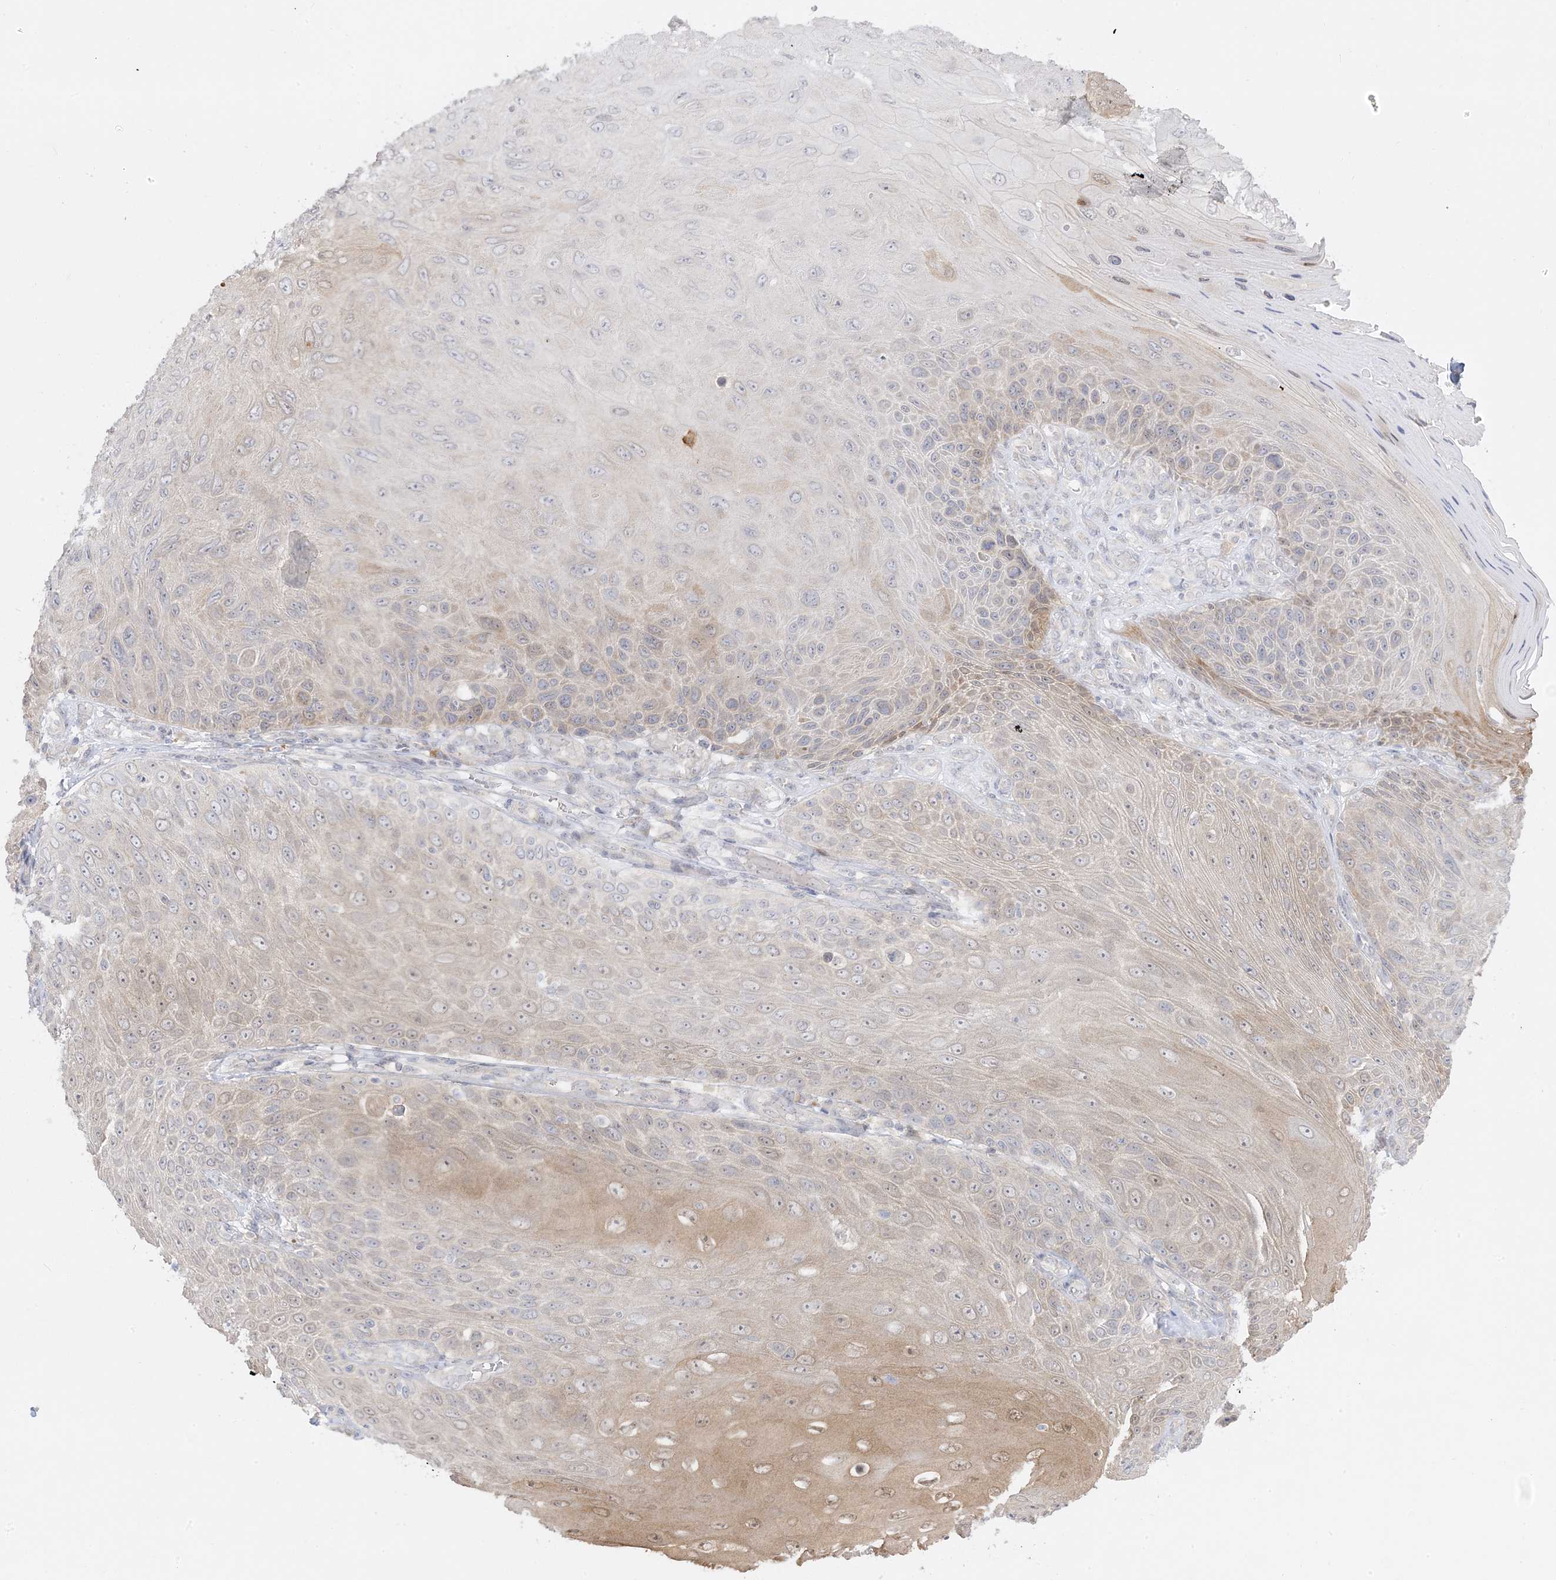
{"staining": {"intensity": "weak", "quantity": "<25%", "location": "cytoplasmic/membranous"}, "tissue": "skin cancer", "cell_type": "Tumor cells", "image_type": "cancer", "snomed": [{"axis": "morphology", "description": "Squamous cell carcinoma, NOS"}, {"axis": "topography", "description": "Skin"}], "caption": "Squamous cell carcinoma (skin) was stained to show a protein in brown. There is no significant staining in tumor cells.", "gene": "C2CD2", "patient": {"sex": "female", "age": 88}}